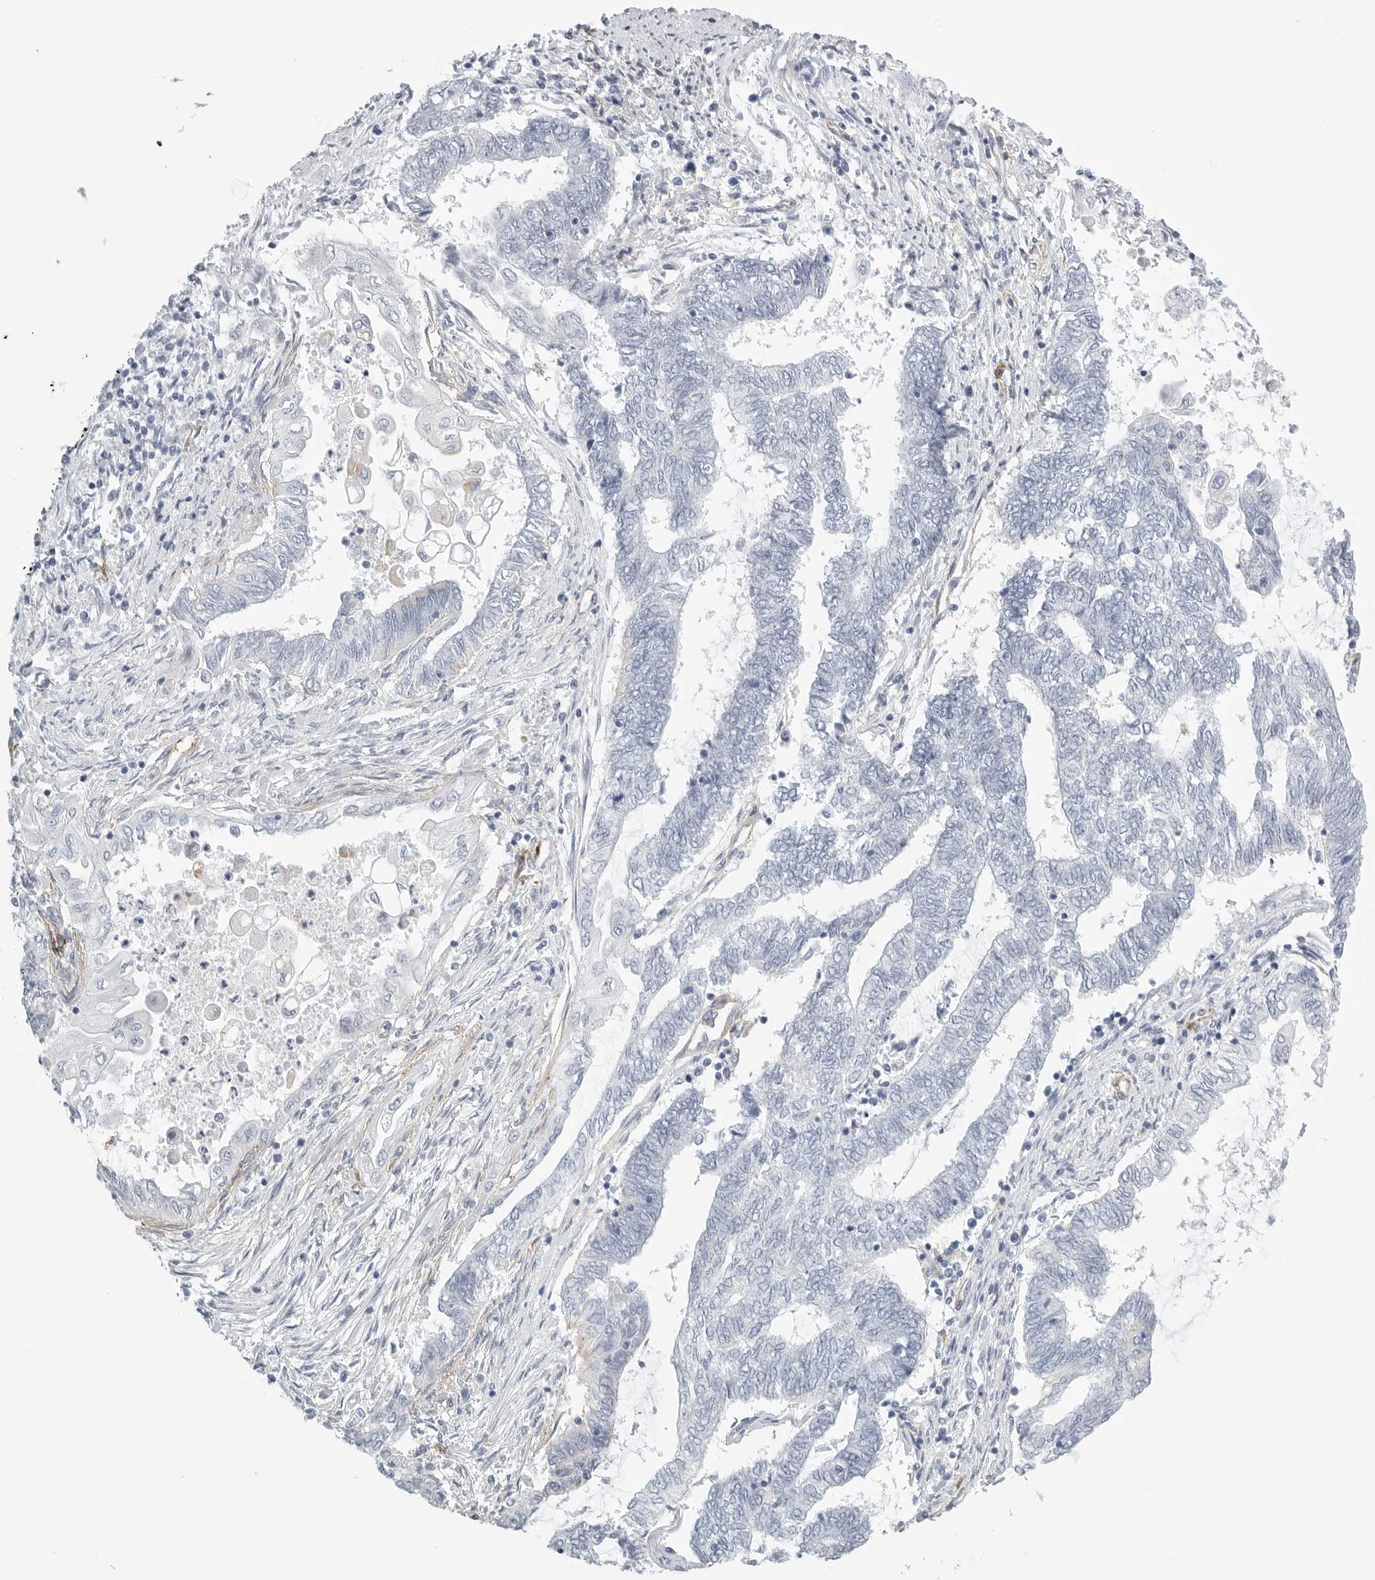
{"staining": {"intensity": "negative", "quantity": "none", "location": "none"}, "tissue": "endometrial cancer", "cell_type": "Tumor cells", "image_type": "cancer", "snomed": [{"axis": "morphology", "description": "Adenocarcinoma, NOS"}, {"axis": "topography", "description": "Uterus"}, {"axis": "topography", "description": "Endometrium"}], "caption": "Endometrial cancer (adenocarcinoma) was stained to show a protein in brown. There is no significant staining in tumor cells.", "gene": "TNR", "patient": {"sex": "female", "age": 70}}